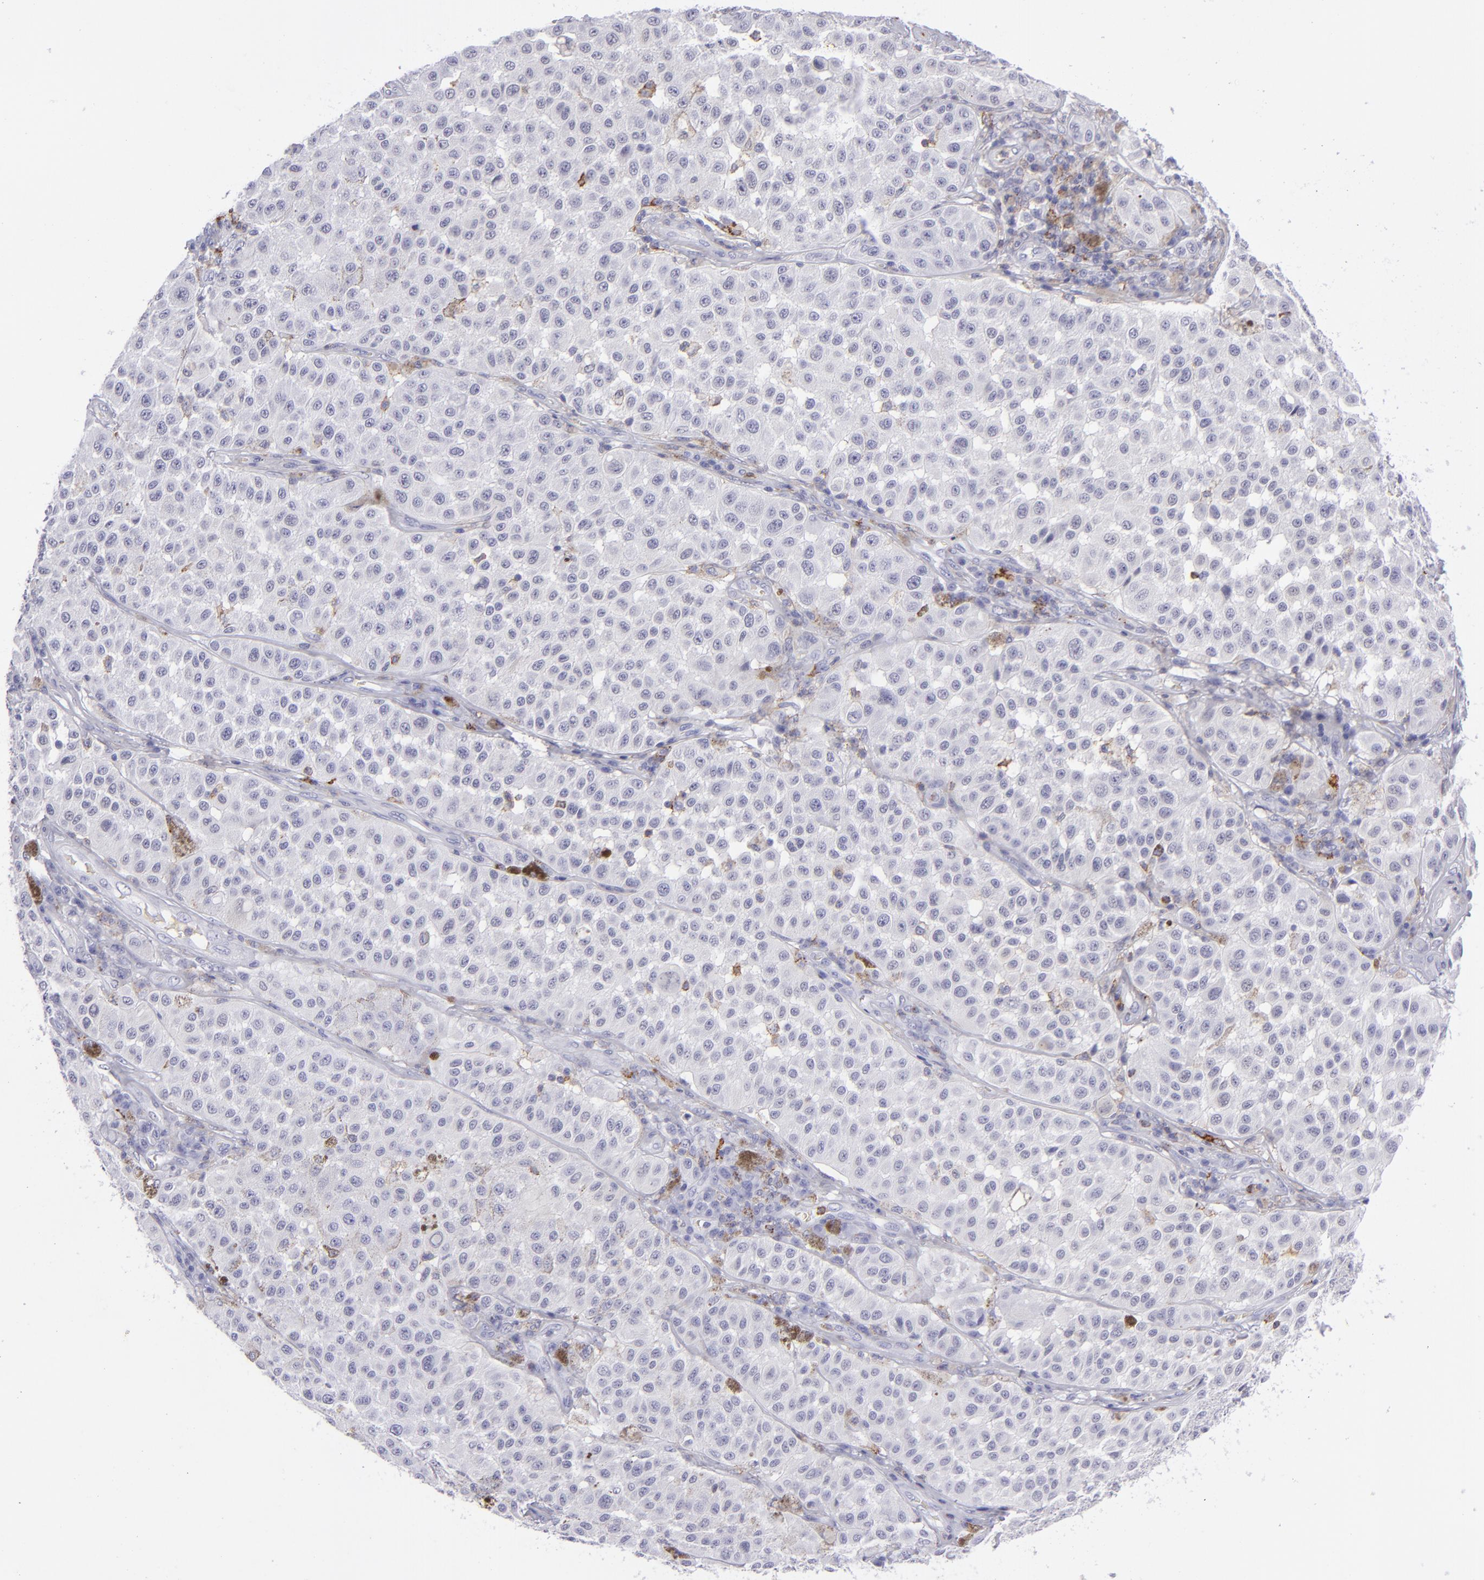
{"staining": {"intensity": "negative", "quantity": "none", "location": "none"}, "tissue": "melanoma", "cell_type": "Tumor cells", "image_type": "cancer", "snomed": [{"axis": "morphology", "description": "Malignant melanoma, NOS"}, {"axis": "topography", "description": "Skin"}], "caption": "Photomicrograph shows no significant protein staining in tumor cells of melanoma.", "gene": "SELPLG", "patient": {"sex": "female", "age": 64}}